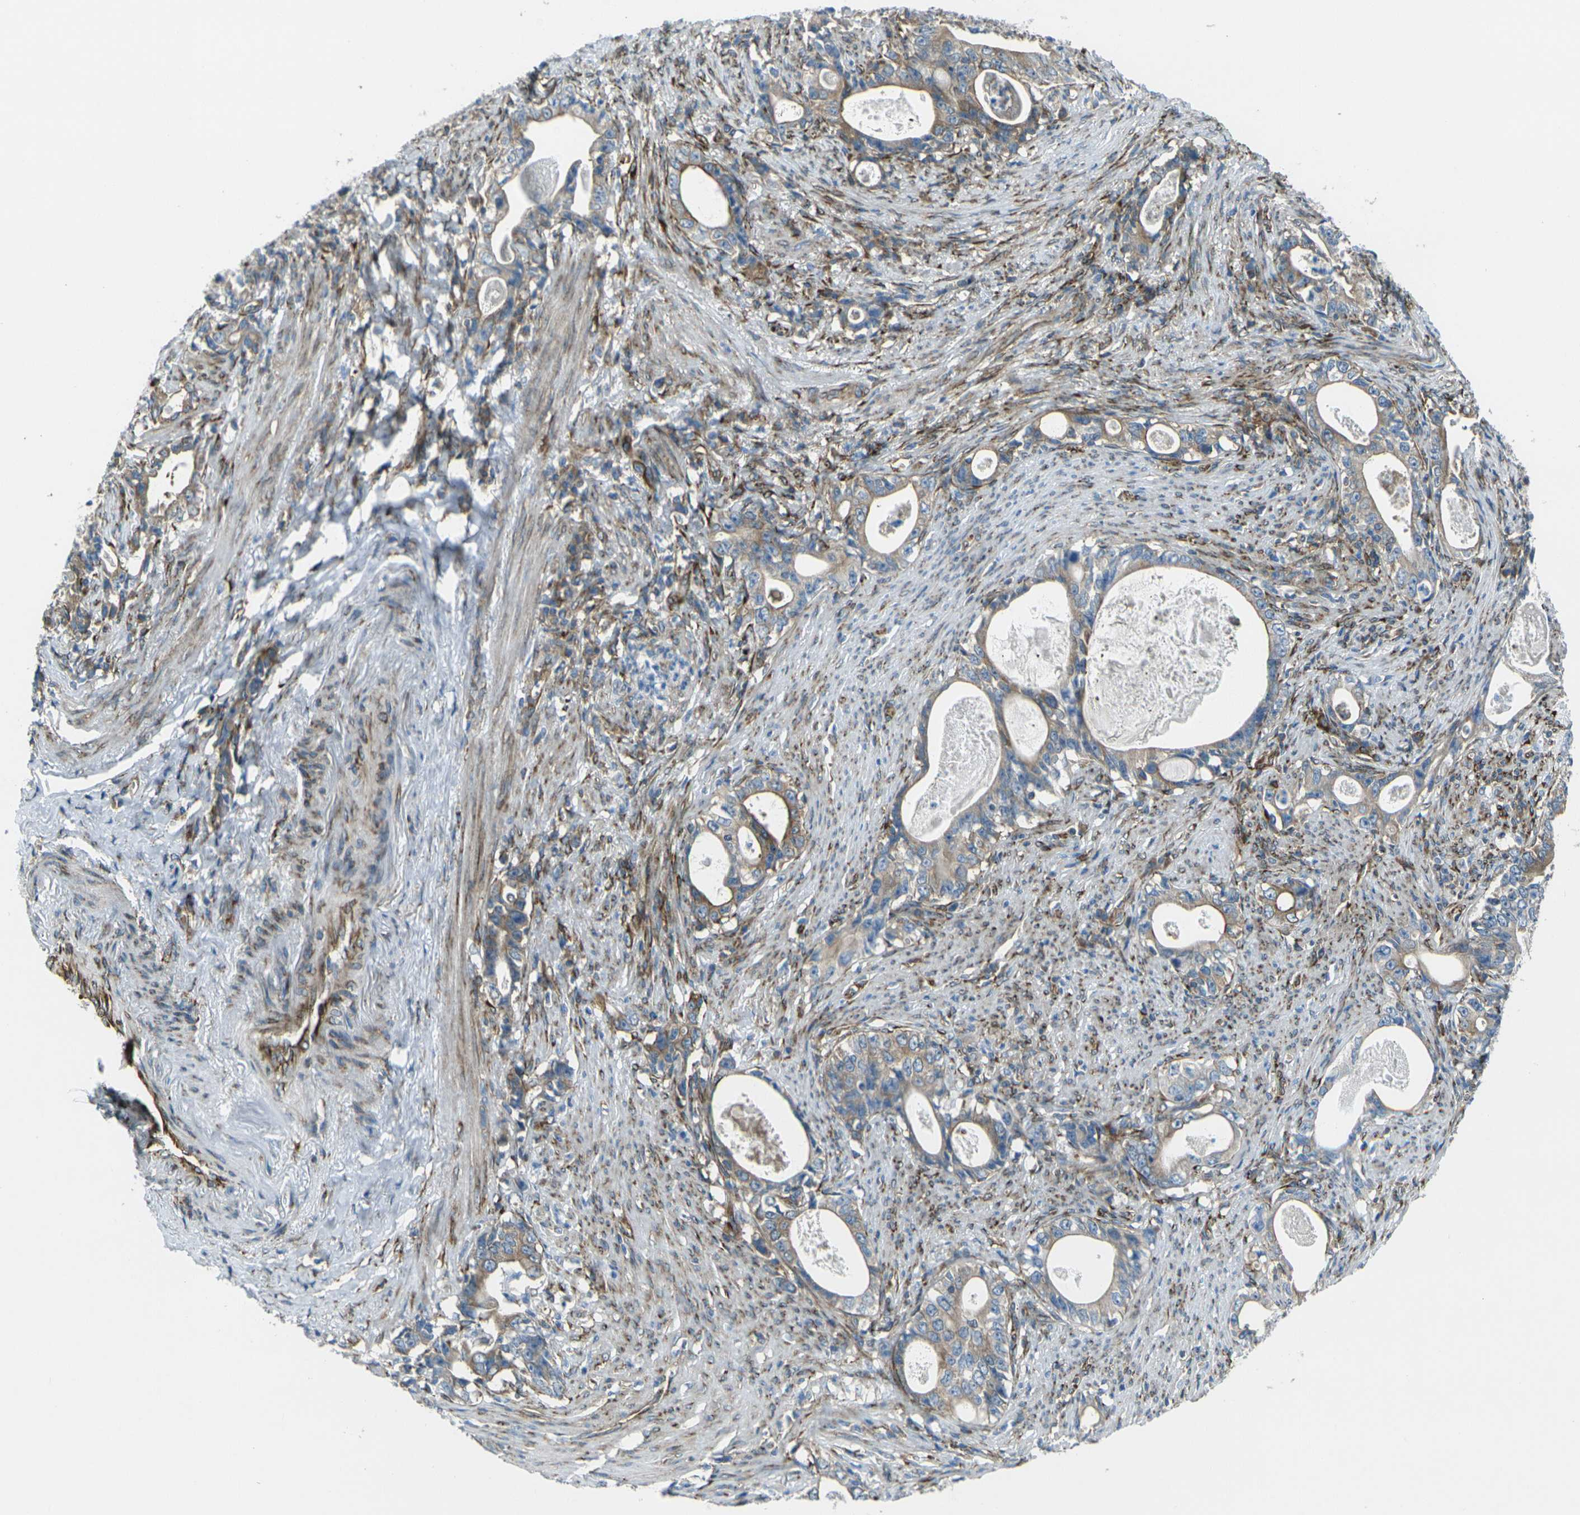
{"staining": {"intensity": "weak", "quantity": ">75%", "location": "cytoplasmic/membranous"}, "tissue": "stomach cancer", "cell_type": "Tumor cells", "image_type": "cancer", "snomed": [{"axis": "morphology", "description": "Adenocarcinoma, NOS"}, {"axis": "topography", "description": "Stomach, lower"}], "caption": "IHC of stomach cancer (adenocarcinoma) shows low levels of weak cytoplasmic/membranous positivity in approximately >75% of tumor cells.", "gene": "CELSR2", "patient": {"sex": "female", "age": 72}}